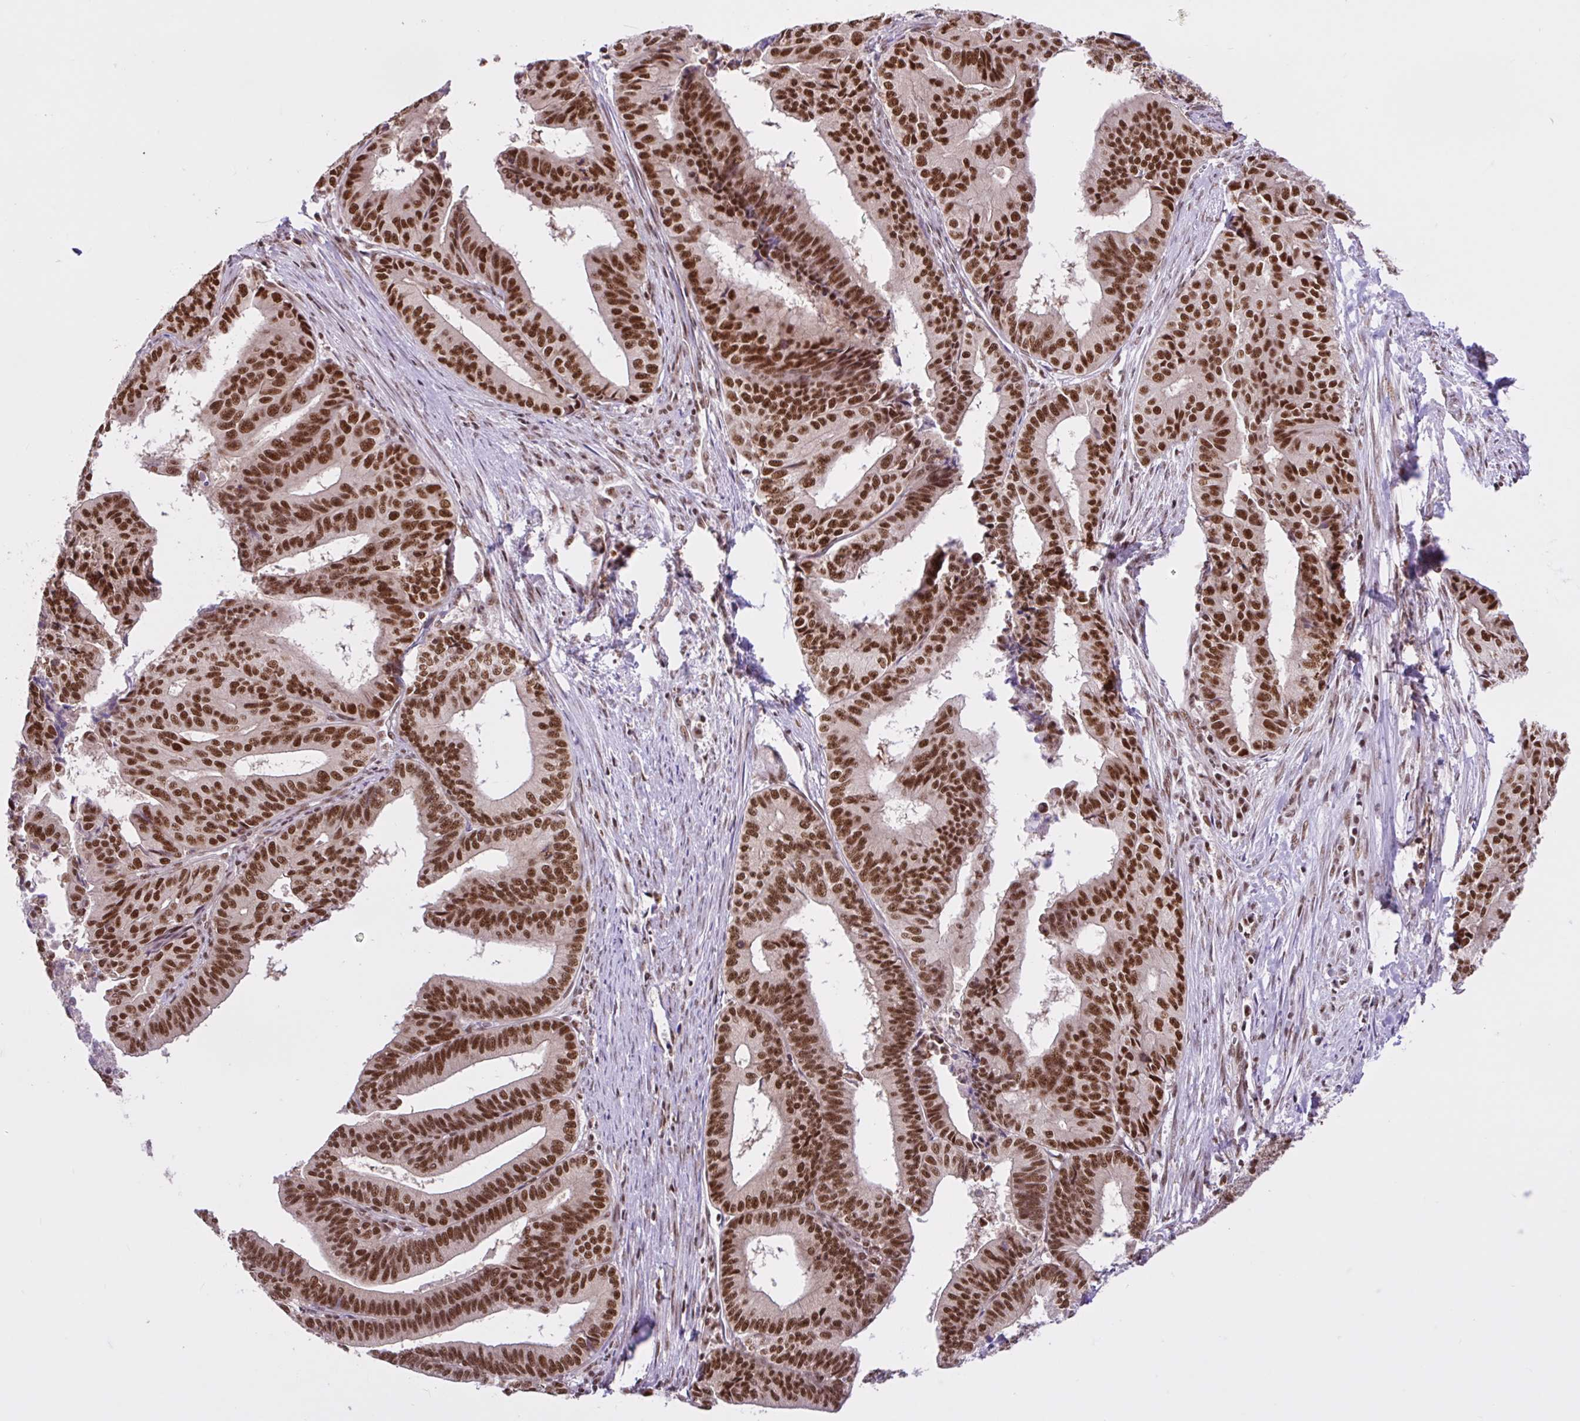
{"staining": {"intensity": "moderate", "quantity": ">75%", "location": "nuclear"}, "tissue": "endometrial cancer", "cell_type": "Tumor cells", "image_type": "cancer", "snomed": [{"axis": "morphology", "description": "Adenocarcinoma, NOS"}, {"axis": "topography", "description": "Endometrium"}], "caption": "Immunohistochemical staining of endometrial adenocarcinoma displays medium levels of moderate nuclear protein staining in approximately >75% of tumor cells.", "gene": "CCDC12", "patient": {"sex": "female", "age": 65}}